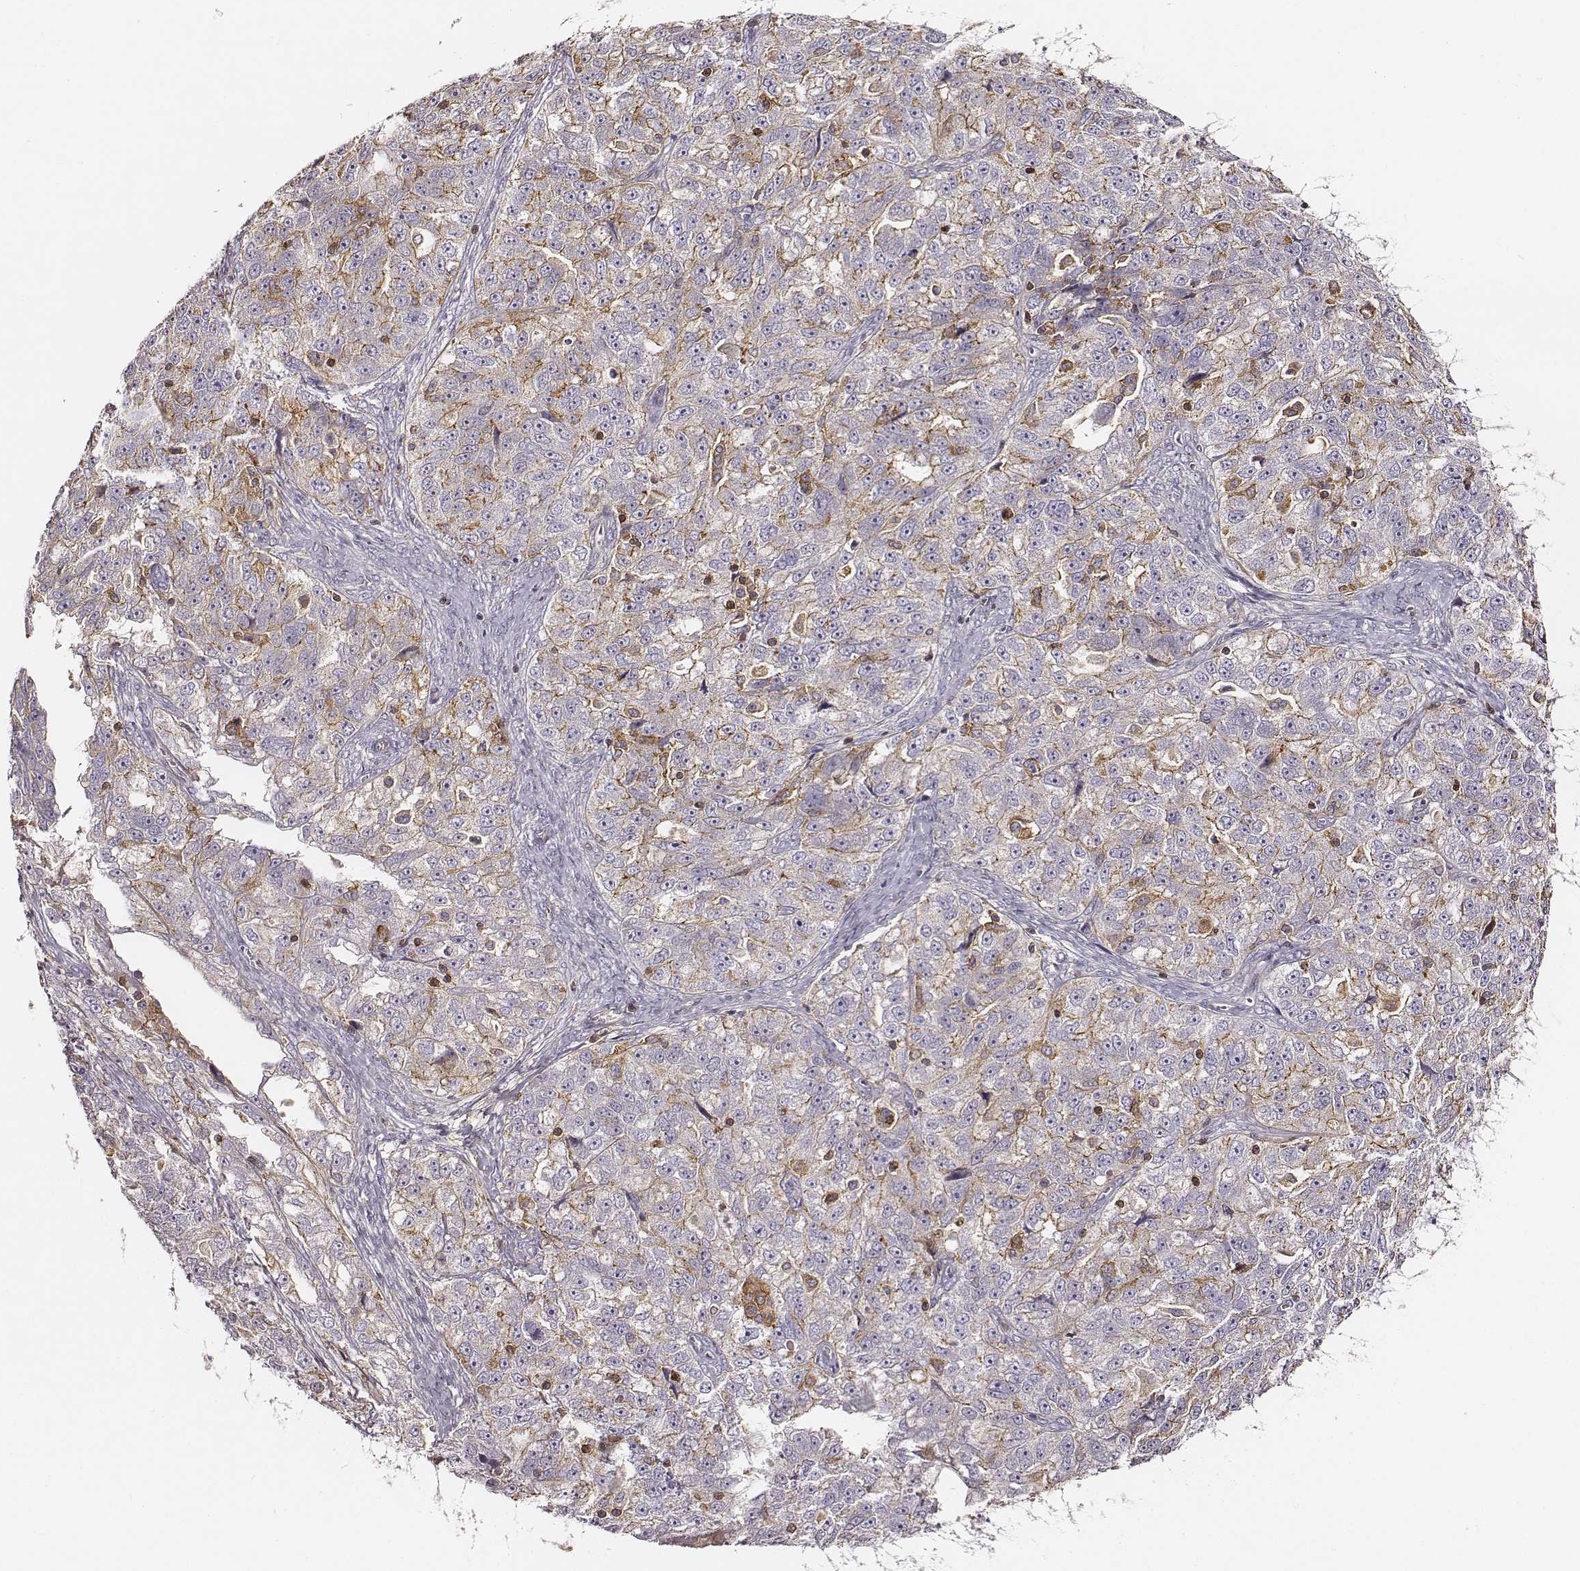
{"staining": {"intensity": "negative", "quantity": "none", "location": "none"}, "tissue": "ovarian cancer", "cell_type": "Tumor cells", "image_type": "cancer", "snomed": [{"axis": "morphology", "description": "Cystadenocarcinoma, serous, NOS"}, {"axis": "topography", "description": "Ovary"}], "caption": "Ovarian cancer was stained to show a protein in brown. There is no significant expression in tumor cells.", "gene": "ZYX", "patient": {"sex": "female", "age": 51}}